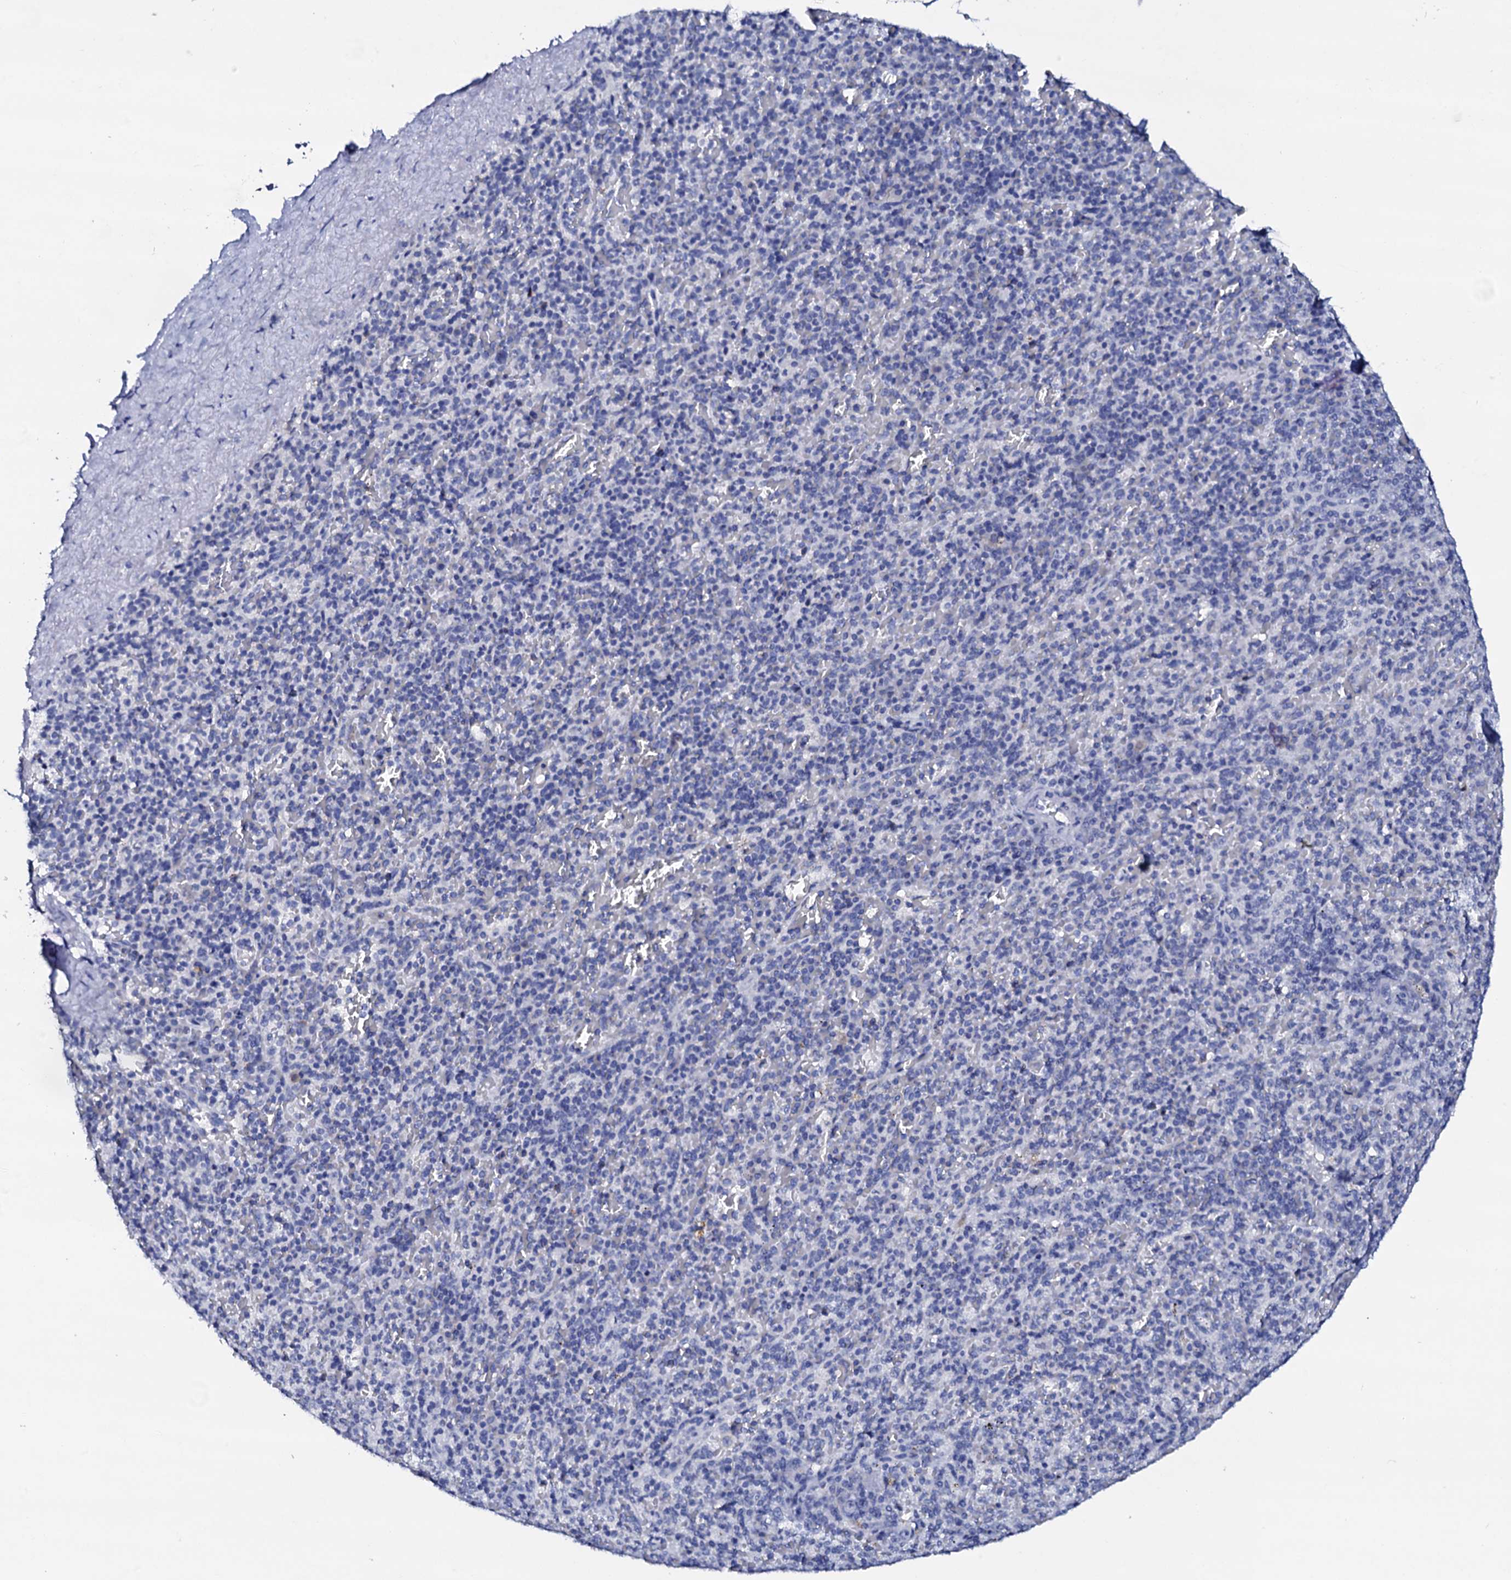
{"staining": {"intensity": "negative", "quantity": "none", "location": "none"}, "tissue": "spleen", "cell_type": "Cells in red pulp", "image_type": "normal", "snomed": [{"axis": "morphology", "description": "Normal tissue, NOS"}, {"axis": "topography", "description": "Spleen"}], "caption": "An IHC histopathology image of normal spleen is shown. There is no staining in cells in red pulp of spleen. (Immunohistochemistry, brightfield microscopy, high magnification).", "gene": "FBXL16", "patient": {"sex": "male", "age": 82}}